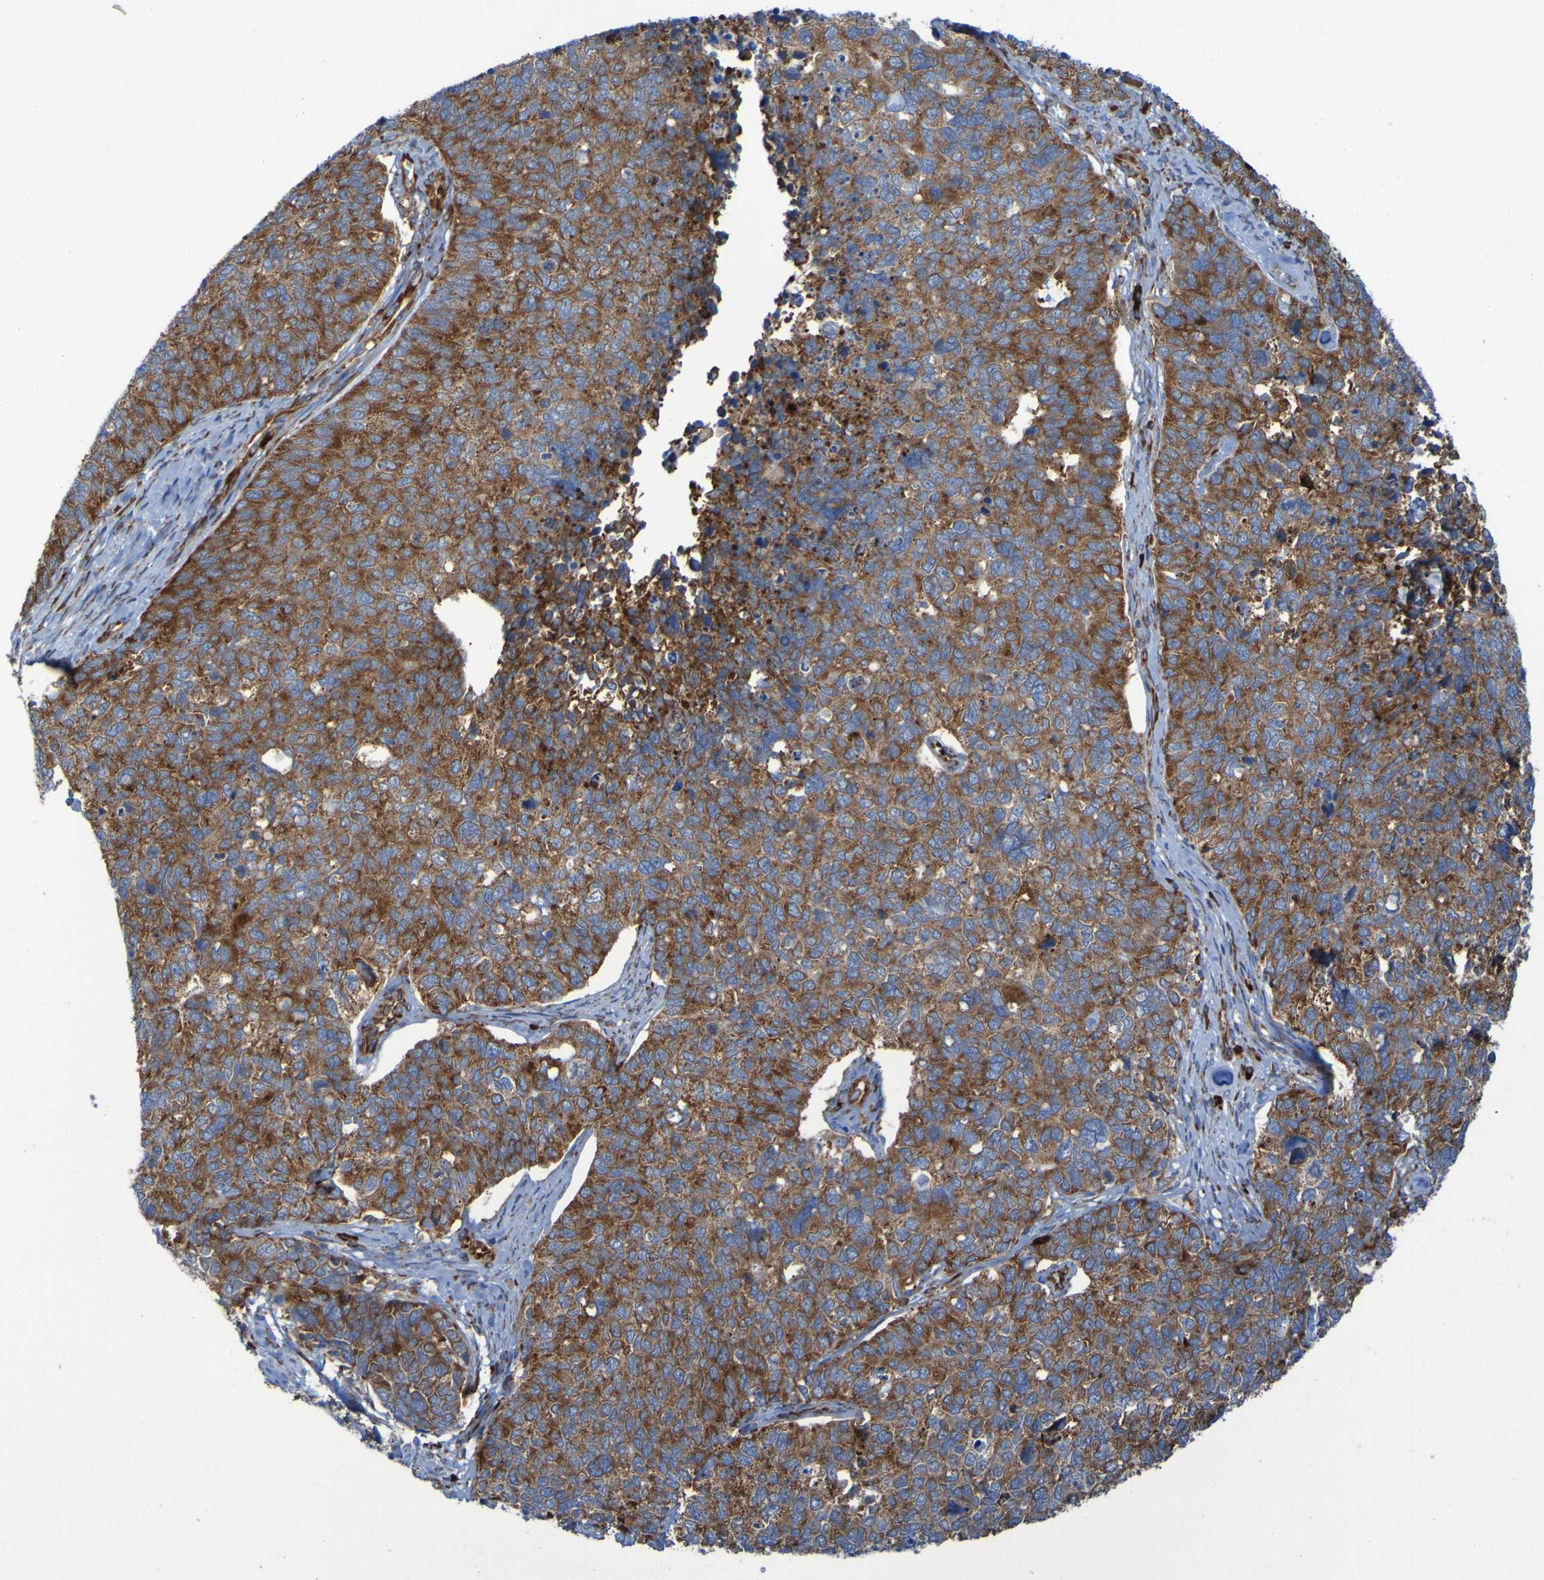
{"staining": {"intensity": "moderate", "quantity": ">75%", "location": "cytoplasmic/membranous"}, "tissue": "cervical cancer", "cell_type": "Tumor cells", "image_type": "cancer", "snomed": [{"axis": "morphology", "description": "Squamous cell carcinoma, NOS"}, {"axis": "topography", "description": "Cervix"}], "caption": "Immunohistochemistry image of neoplastic tissue: cervical cancer (squamous cell carcinoma) stained using immunohistochemistry exhibits medium levels of moderate protein expression localized specifically in the cytoplasmic/membranous of tumor cells, appearing as a cytoplasmic/membranous brown color.", "gene": "RPL10", "patient": {"sex": "female", "age": 63}}